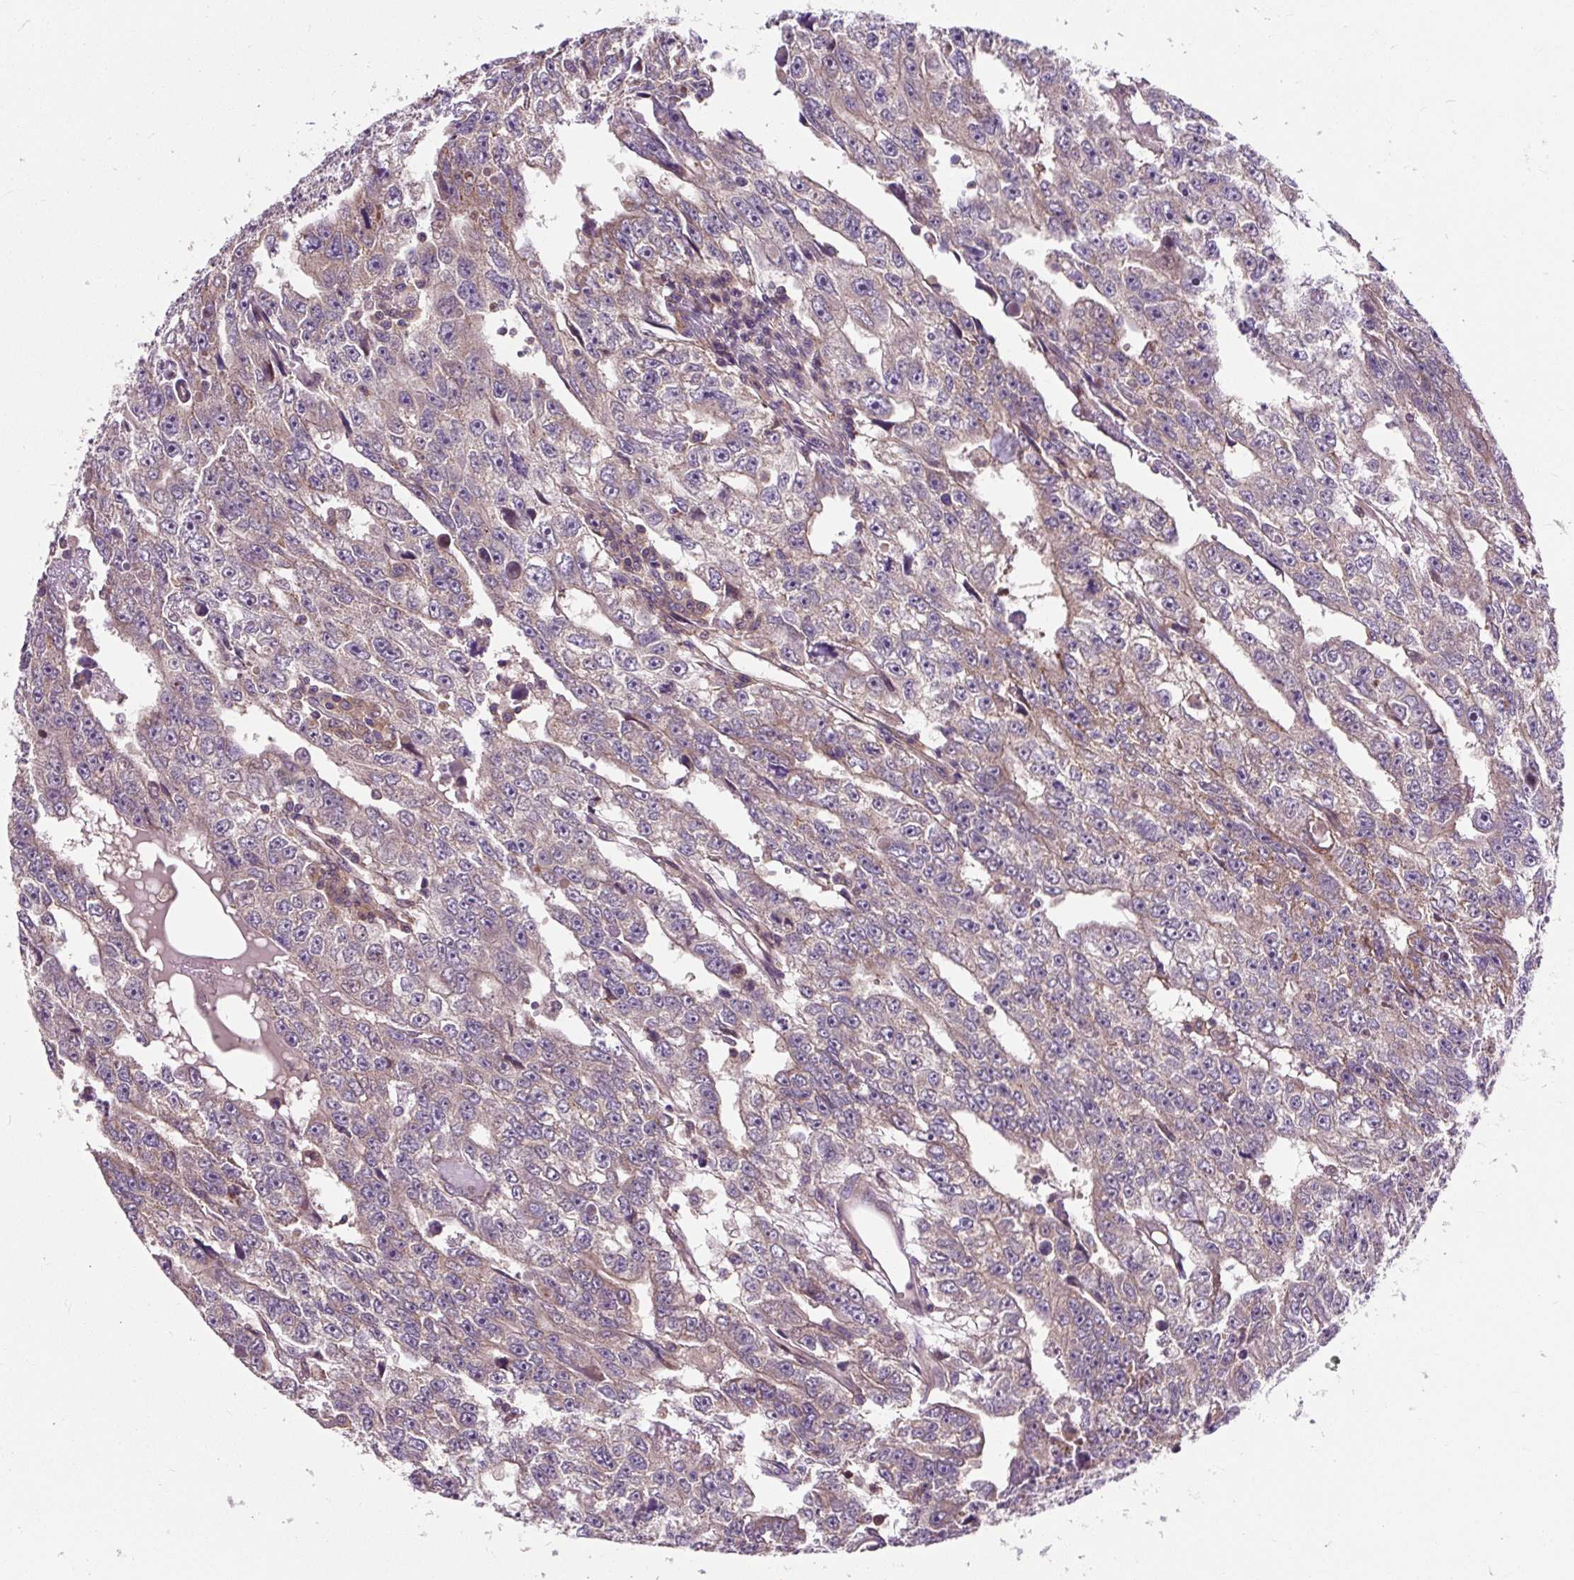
{"staining": {"intensity": "weak", "quantity": "<25%", "location": "cytoplasmic/membranous"}, "tissue": "testis cancer", "cell_type": "Tumor cells", "image_type": "cancer", "snomed": [{"axis": "morphology", "description": "Carcinoma, Embryonal, NOS"}, {"axis": "topography", "description": "Testis"}], "caption": "This is a histopathology image of immunohistochemistry staining of testis cancer, which shows no positivity in tumor cells. (DAB immunohistochemistry with hematoxylin counter stain).", "gene": "PCDHGB3", "patient": {"sex": "male", "age": 20}}